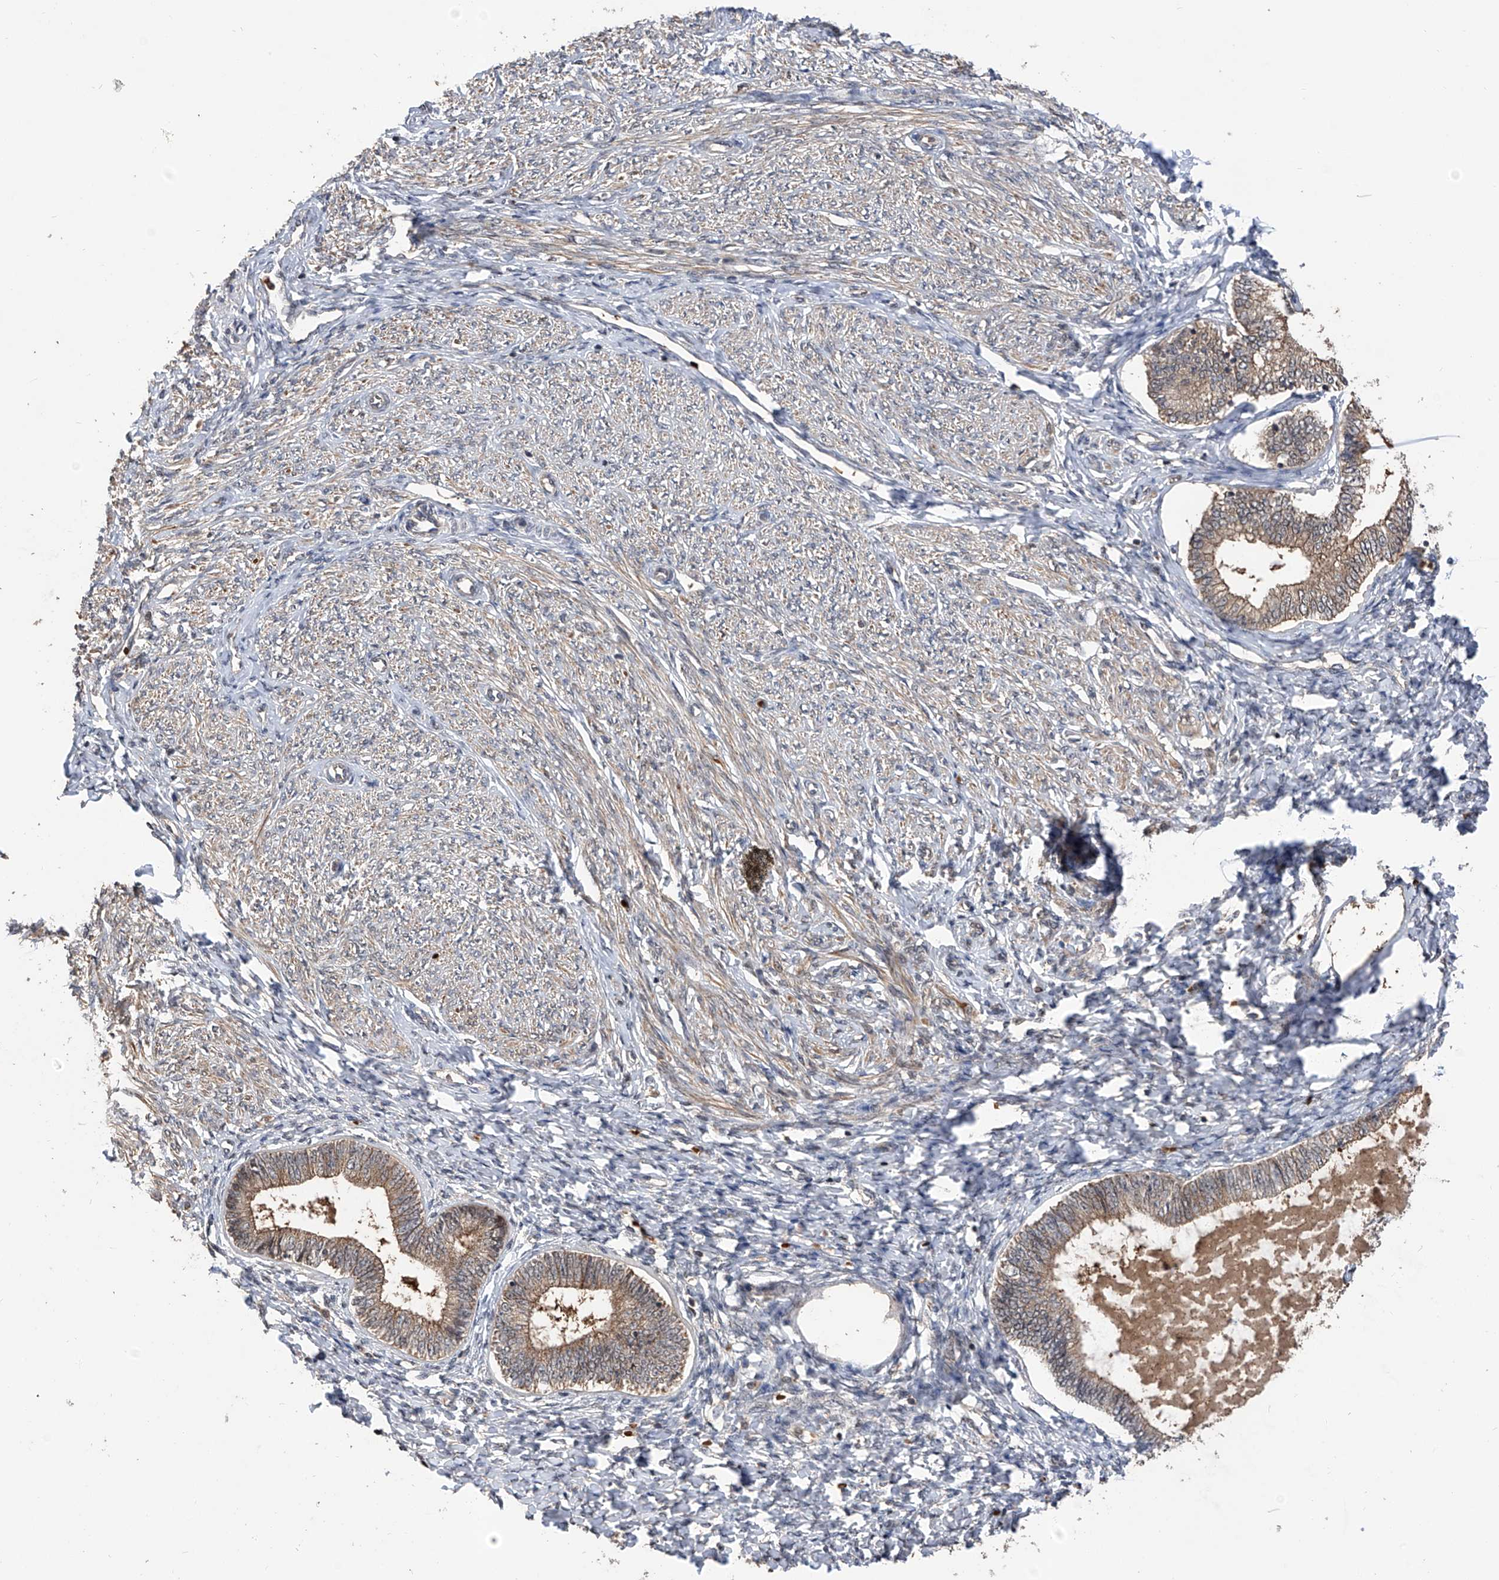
{"staining": {"intensity": "weak", "quantity": "<25%", "location": "cytoplasmic/membranous"}, "tissue": "endometrium", "cell_type": "Cells in endometrial stroma", "image_type": "normal", "snomed": [{"axis": "morphology", "description": "Normal tissue, NOS"}, {"axis": "topography", "description": "Endometrium"}], "caption": "Human endometrium stained for a protein using immunohistochemistry (IHC) displays no staining in cells in endometrial stroma.", "gene": "LYSMD4", "patient": {"sex": "female", "age": 72}}